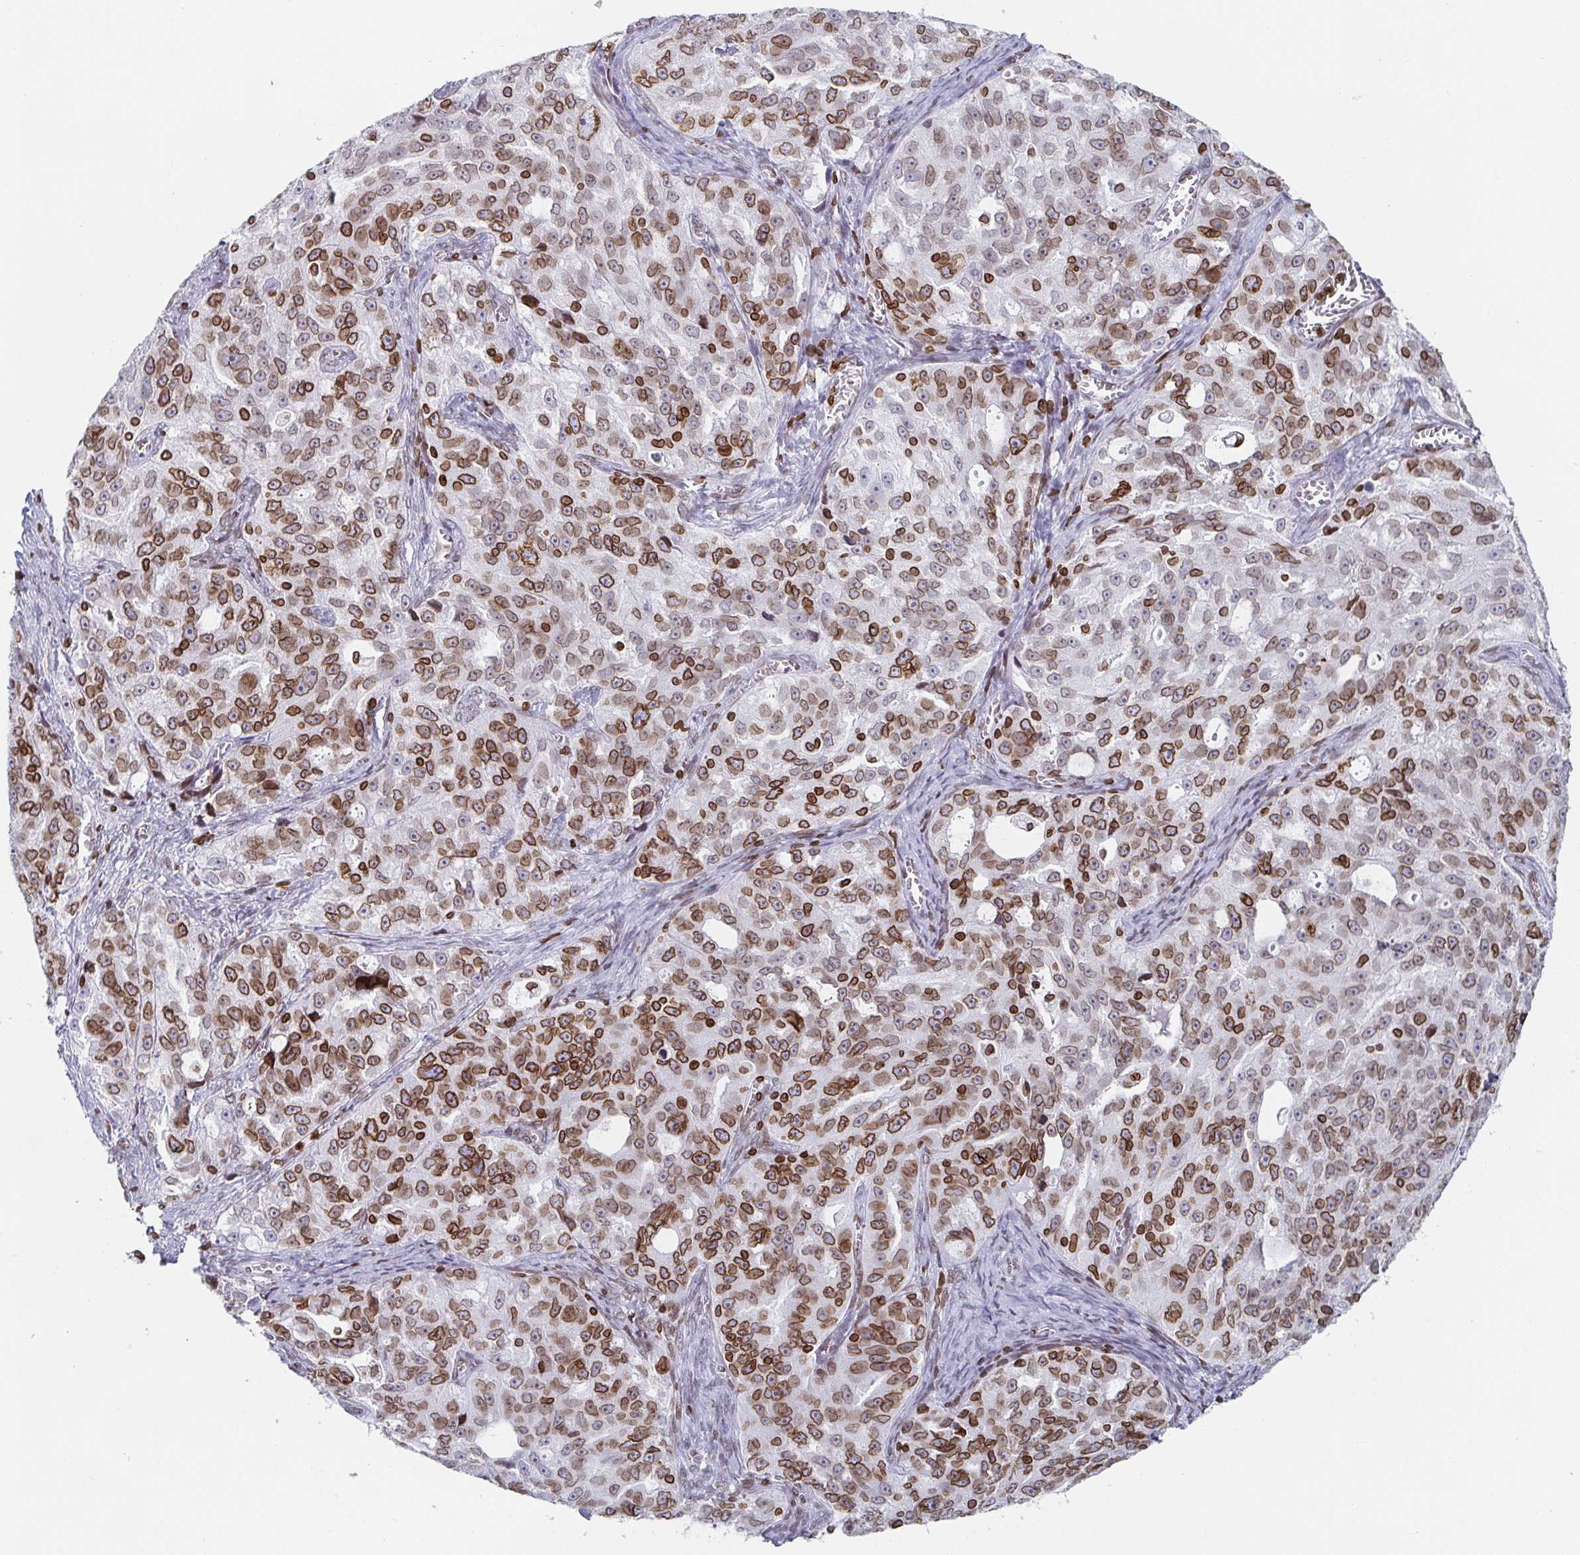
{"staining": {"intensity": "moderate", "quantity": ">75%", "location": "cytoplasmic/membranous,nuclear"}, "tissue": "ovarian cancer", "cell_type": "Tumor cells", "image_type": "cancer", "snomed": [{"axis": "morphology", "description": "Cystadenocarcinoma, serous, NOS"}, {"axis": "topography", "description": "Ovary"}], "caption": "Tumor cells reveal moderate cytoplasmic/membranous and nuclear expression in approximately >75% of cells in ovarian cancer (serous cystadenocarcinoma).", "gene": "BTBD7", "patient": {"sex": "female", "age": 51}}